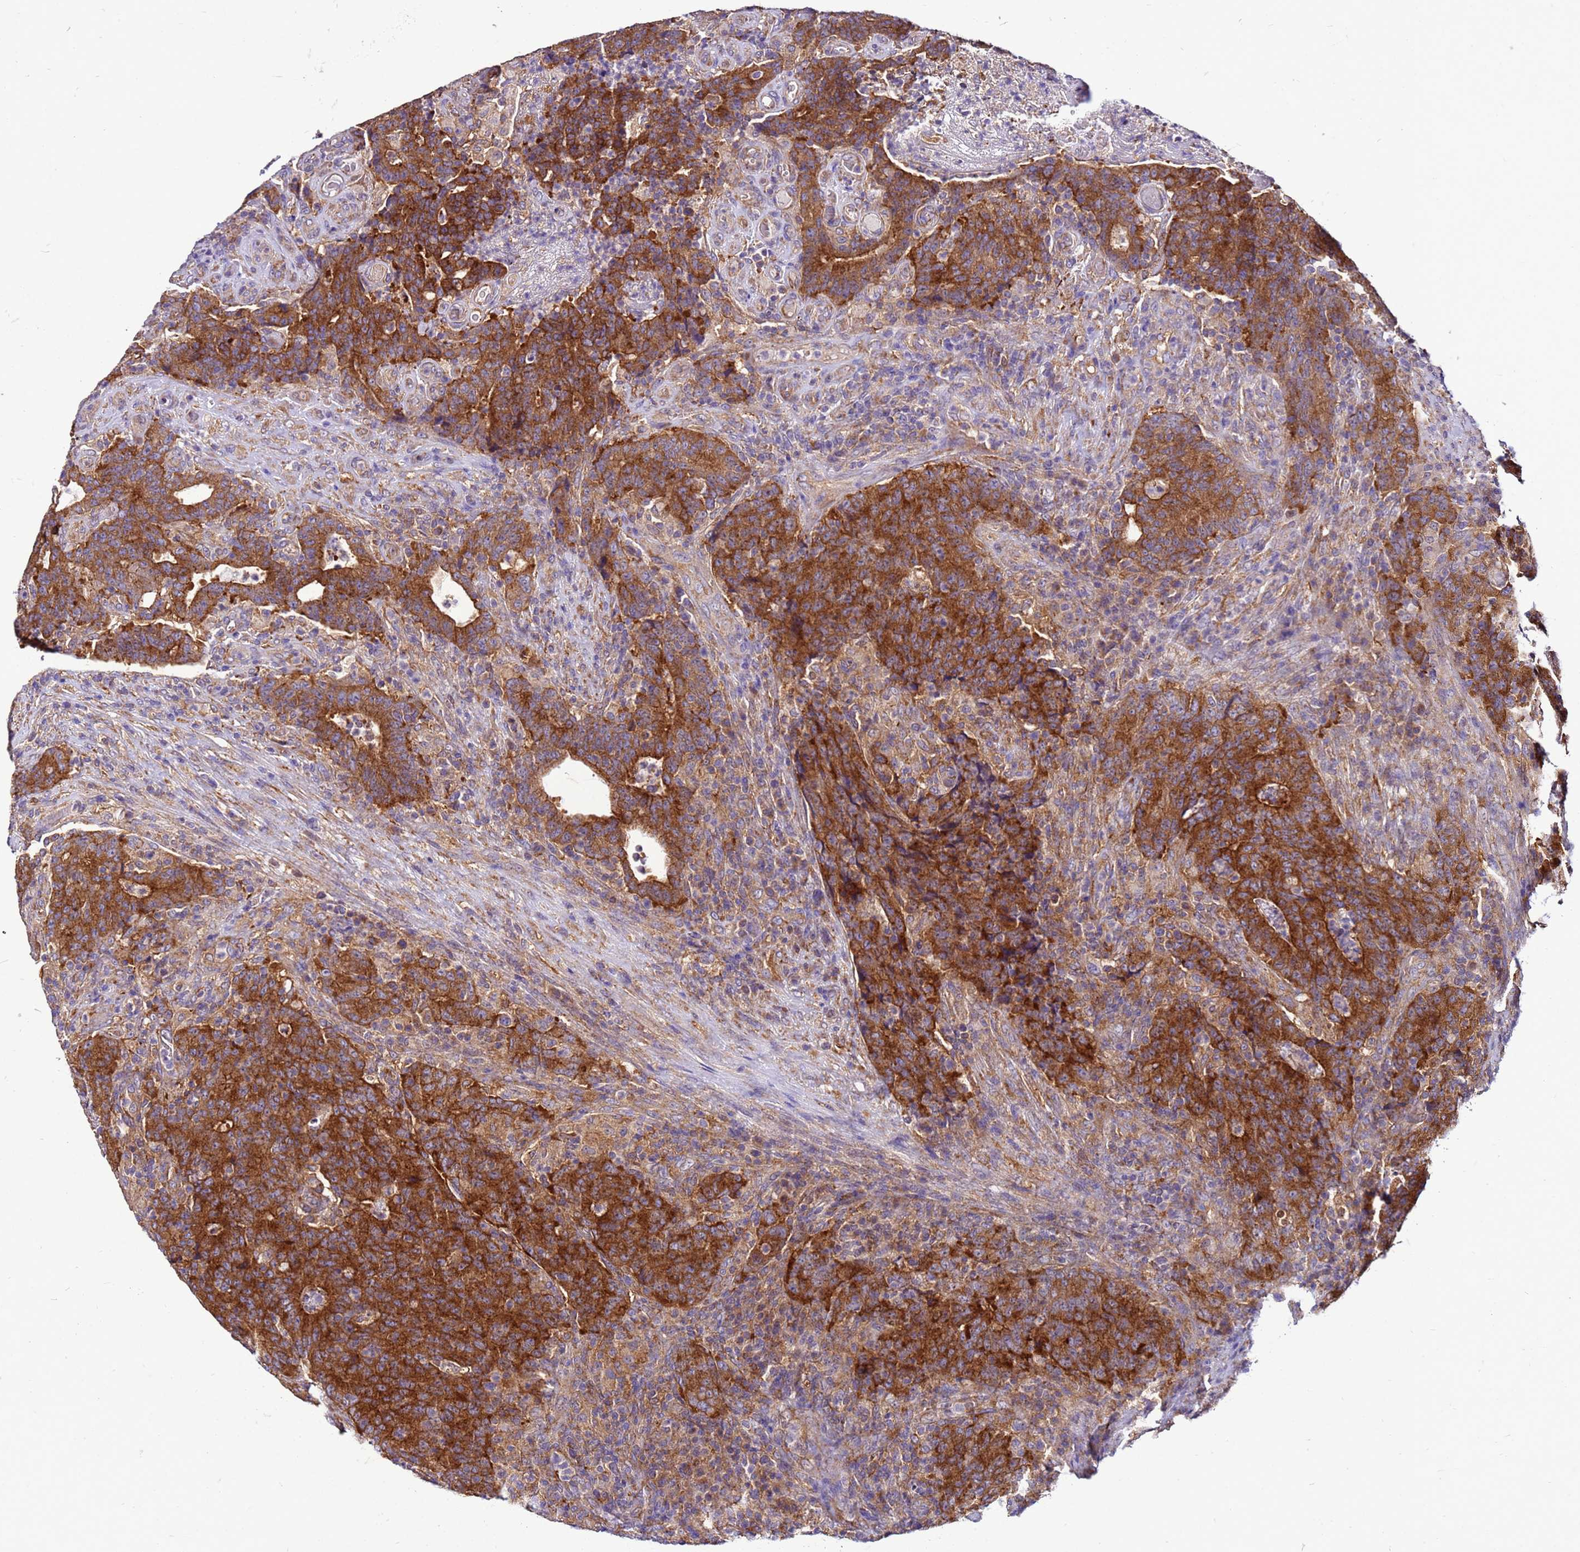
{"staining": {"intensity": "strong", "quantity": ">75%", "location": "cytoplasmic/membranous"}, "tissue": "colorectal cancer", "cell_type": "Tumor cells", "image_type": "cancer", "snomed": [{"axis": "morphology", "description": "Adenocarcinoma, NOS"}, {"axis": "topography", "description": "Colon"}], "caption": "Strong cytoplasmic/membranous protein expression is seen in approximately >75% of tumor cells in colorectal cancer (adenocarcinoma).", "gene": "PKD1", "patient": {"sex": "female", "age": 75}}